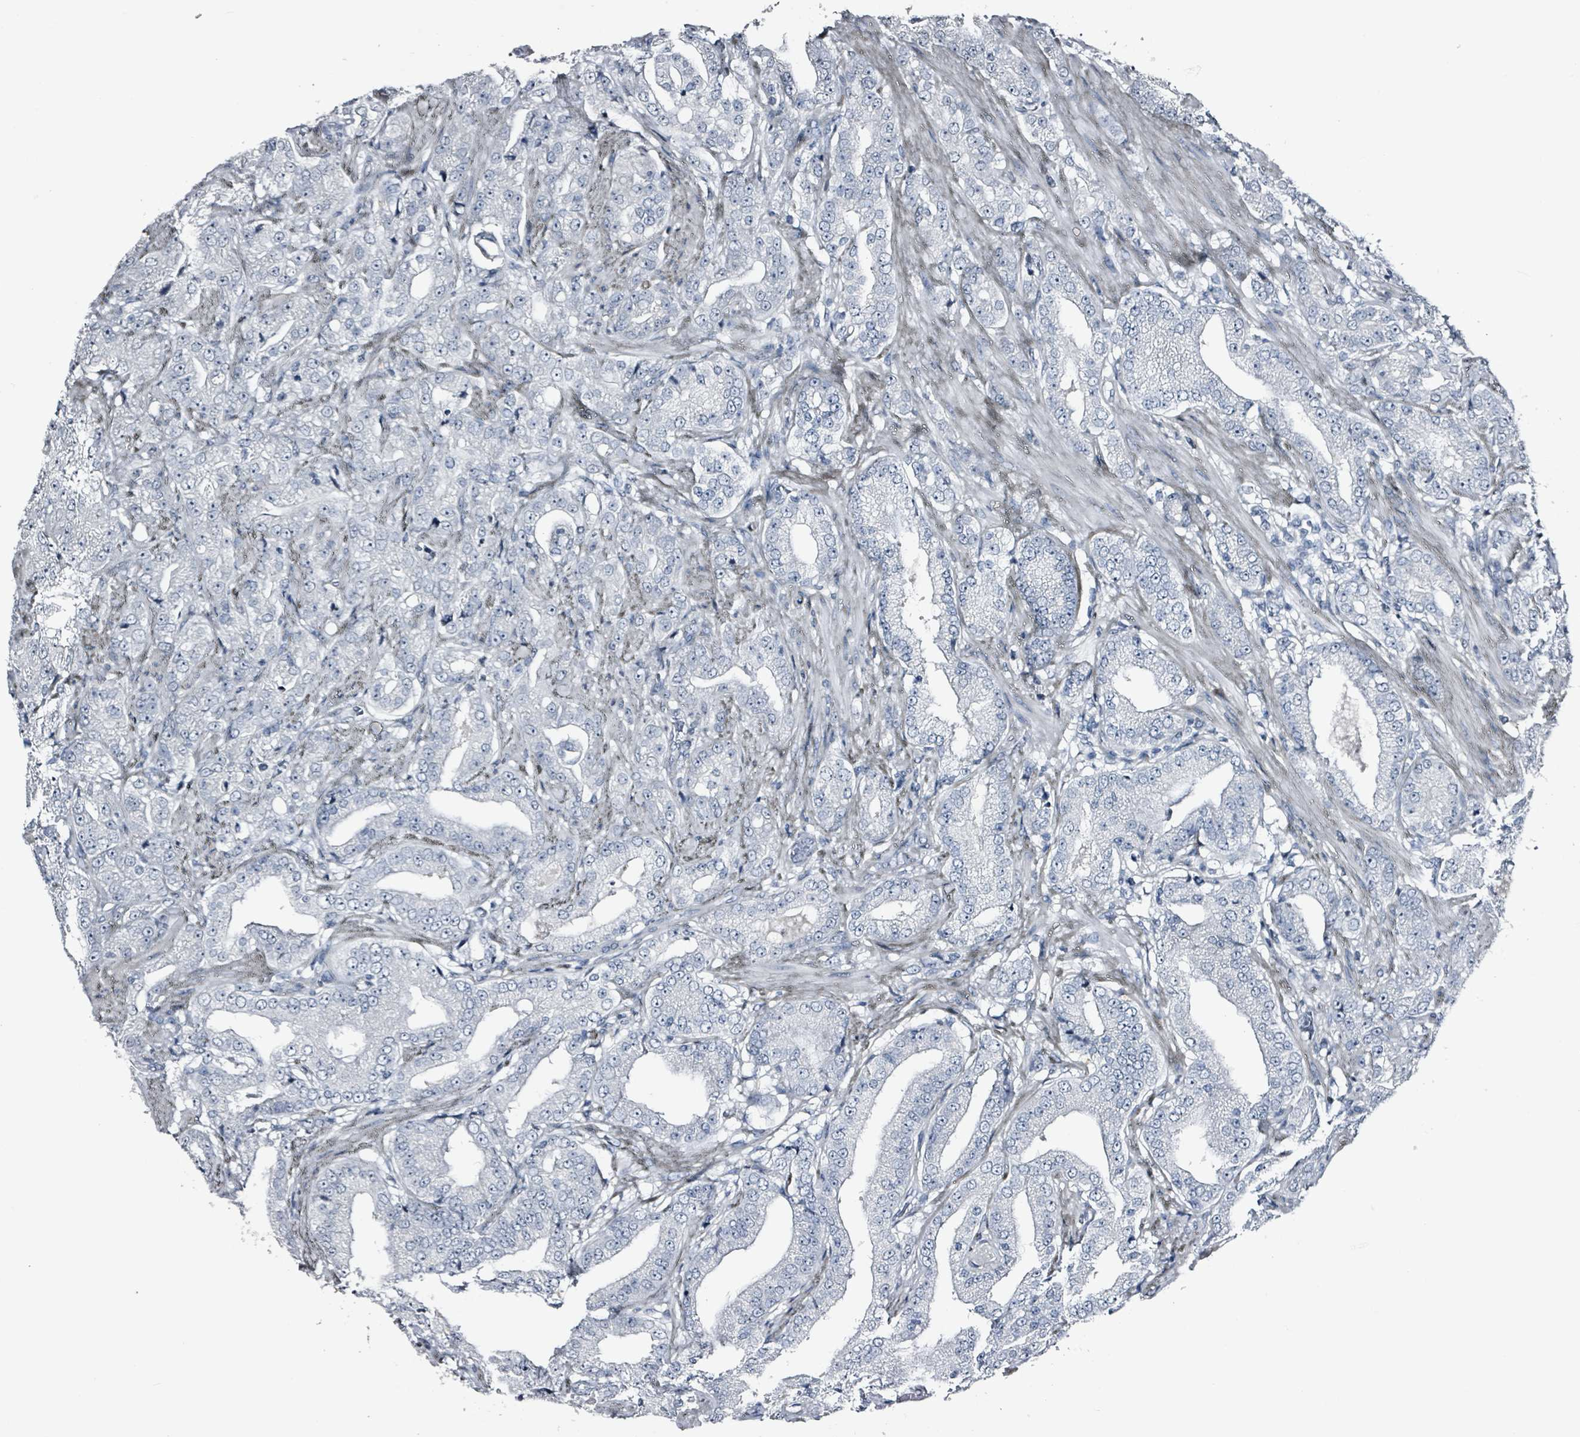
{"staining": {"intensity": "negative", "quantity": "none", "location": "none"}, "tissue": "prostate cancer", "cell_type": "Tumor cells", "image_type": "cancer", "snomed": [{"axis": "morphology", "description": "Adenocarcinoma, Low grade"}, {"axis": "topography", "description": "Prostate"}], "caption": "An IHC photomicrograph of low-grade adenocarcinoma (prostate) is shown. There is no staining in tumor cells of low-grade adenocarcinoma (prostate).", "gene": "CA9", "patient": {"sex": "male", "age": 67}}